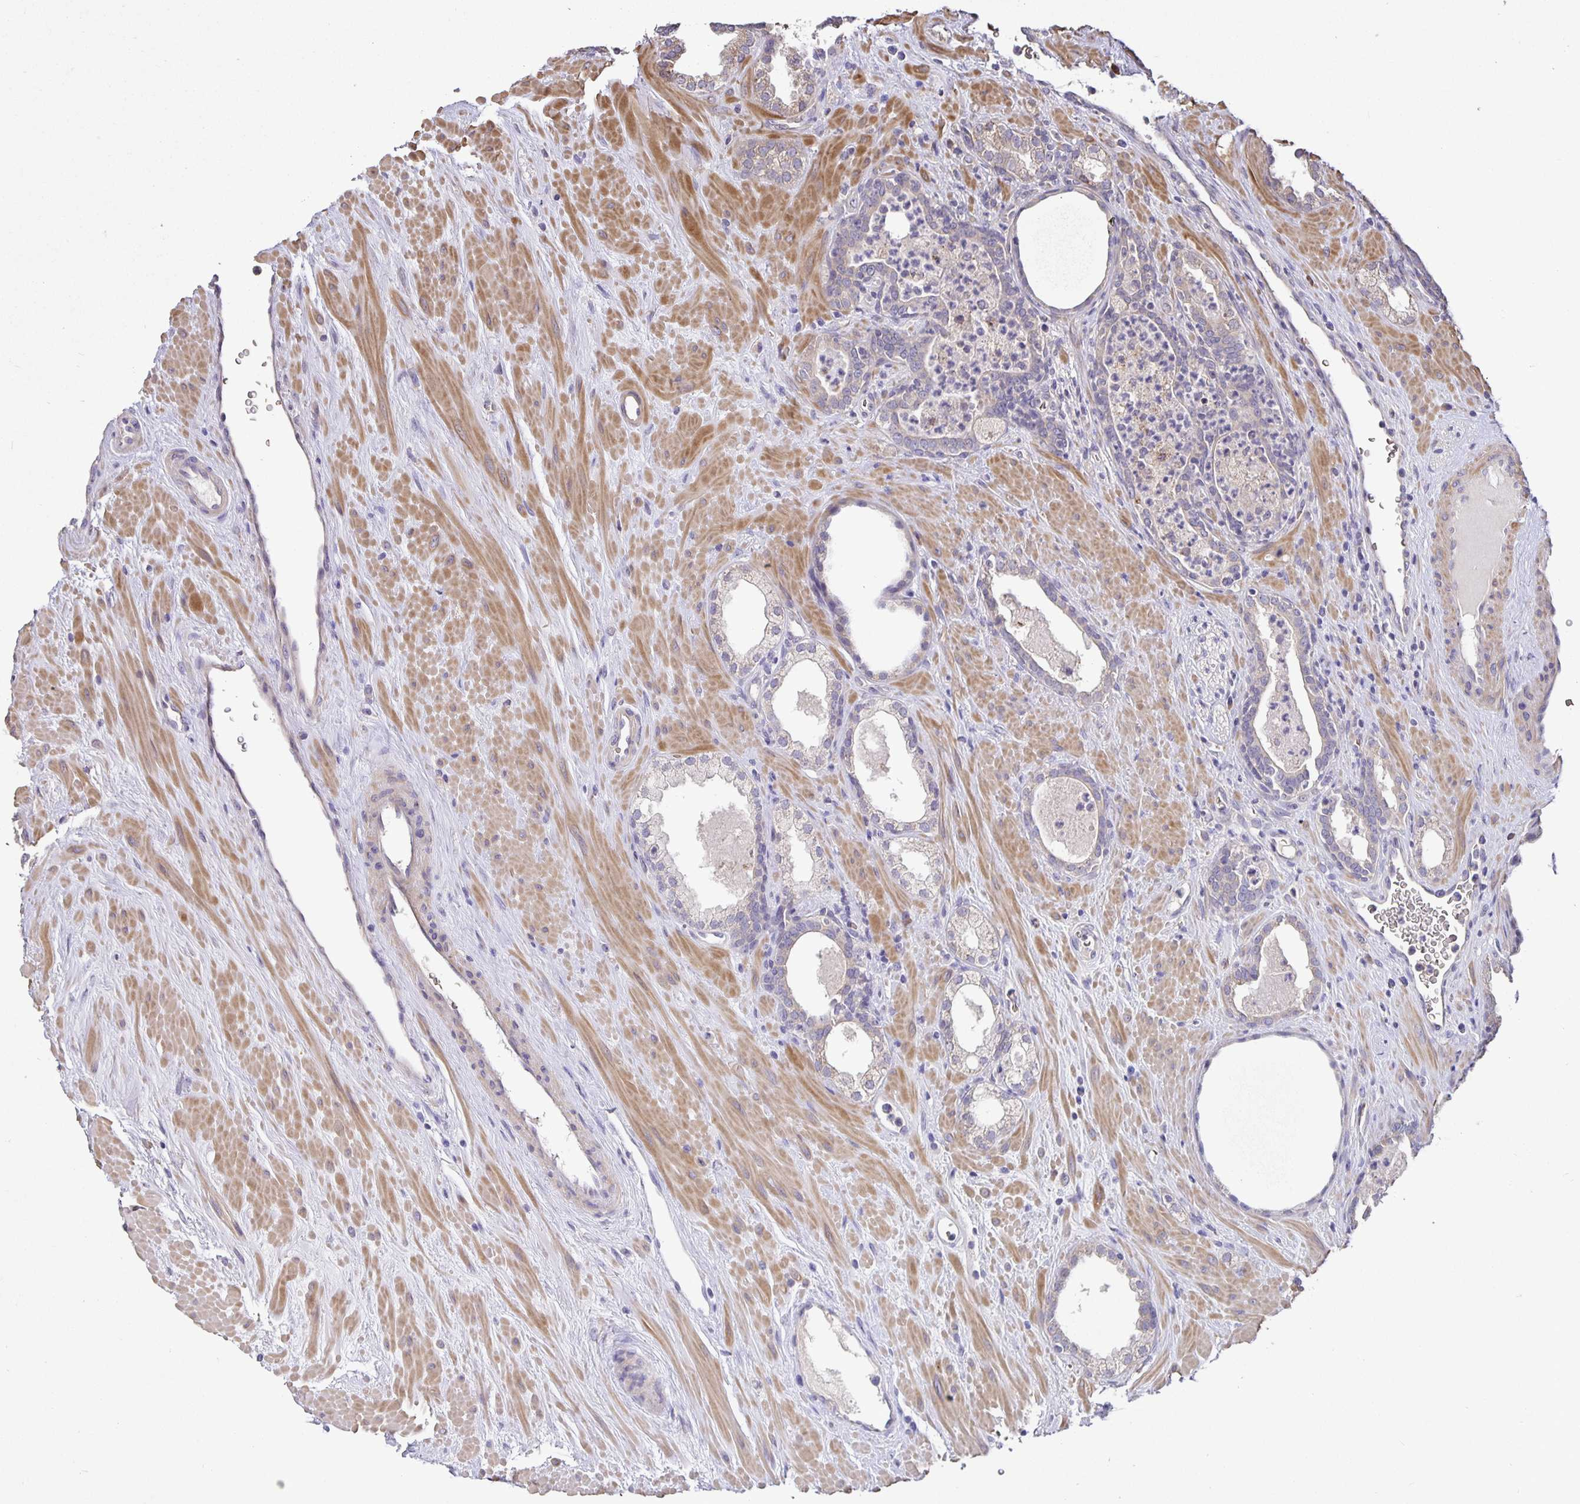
{"staining": {"intensity": "negative", "quantity": "none", "location": "none"}, "tissue": "prostate cancer", "cell_type": "Tumor cells", "image_type": "cancer", "snomed": [{"axis": "morphology", "description": "Adenocarcinoma, Low grade"}, {"axis": "topography", "description": "Prostate"}], "caption": "This is a photomicrograph of immunohistochemistry (IHC) staining of prostate cancer (low-grade adenocarcinoma), which shows no expression in tumor cells.", "gene": "TMEM71", "patient": {"sex": "male", "age": 62}}